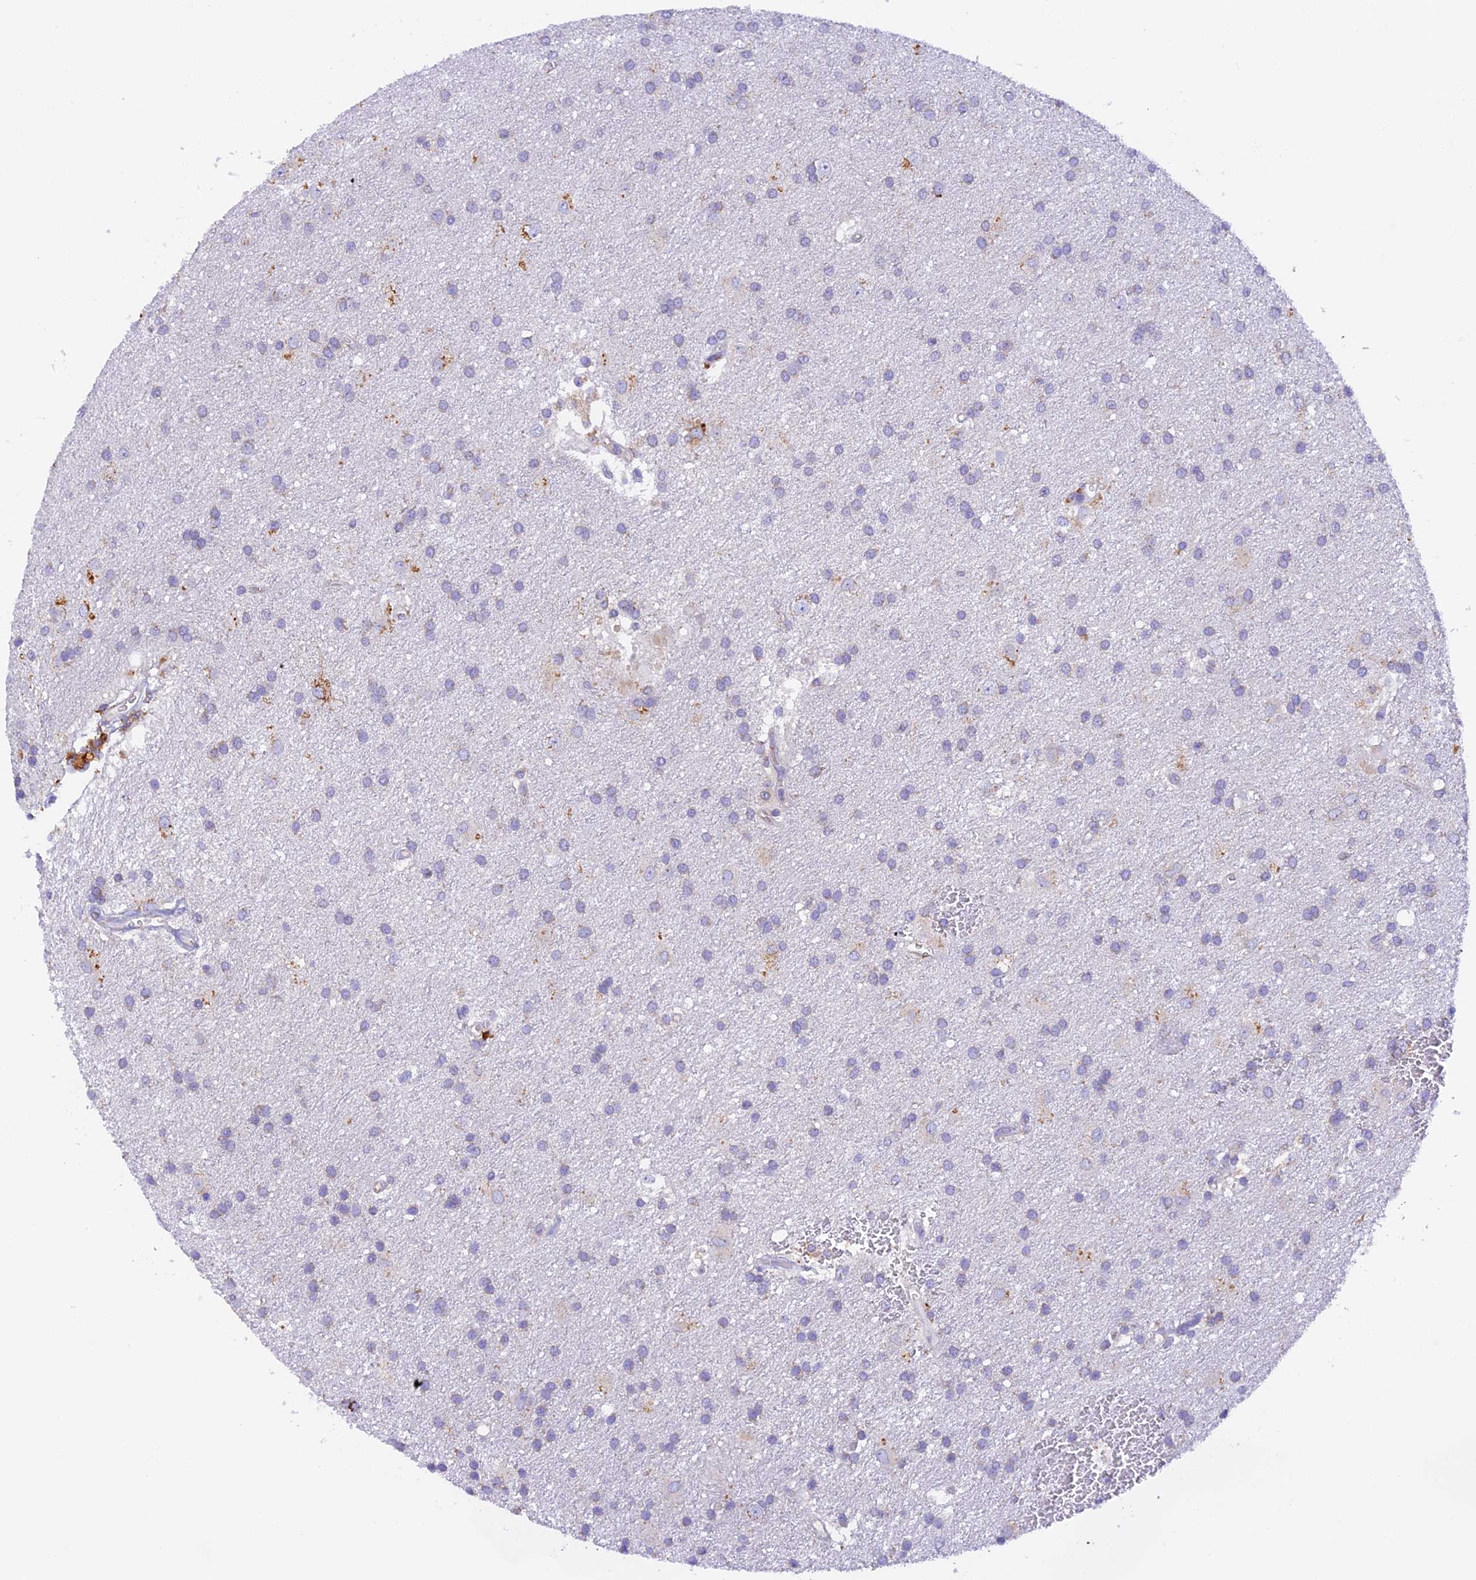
{"staining": {"intensity": "negative", "quantity": "none", "location": "none"}, "tissue": "glioma", "cell_type": "Tumor cells", "image_type": "cancer", "snomed": [{"axis": "morphology", "description": "Glioma, malignant, Low grade"}, {"axis": "topography", "description": "Brain"}], "caption": "DAB (3,3'-diaminobenzidine) immunohistochemical staining of human malignant glioma (low-grade) demonstrates no significant positivity in tumor cells.", "gene": "VKORC1", "patient": {"sex": "male", "age": 66}}